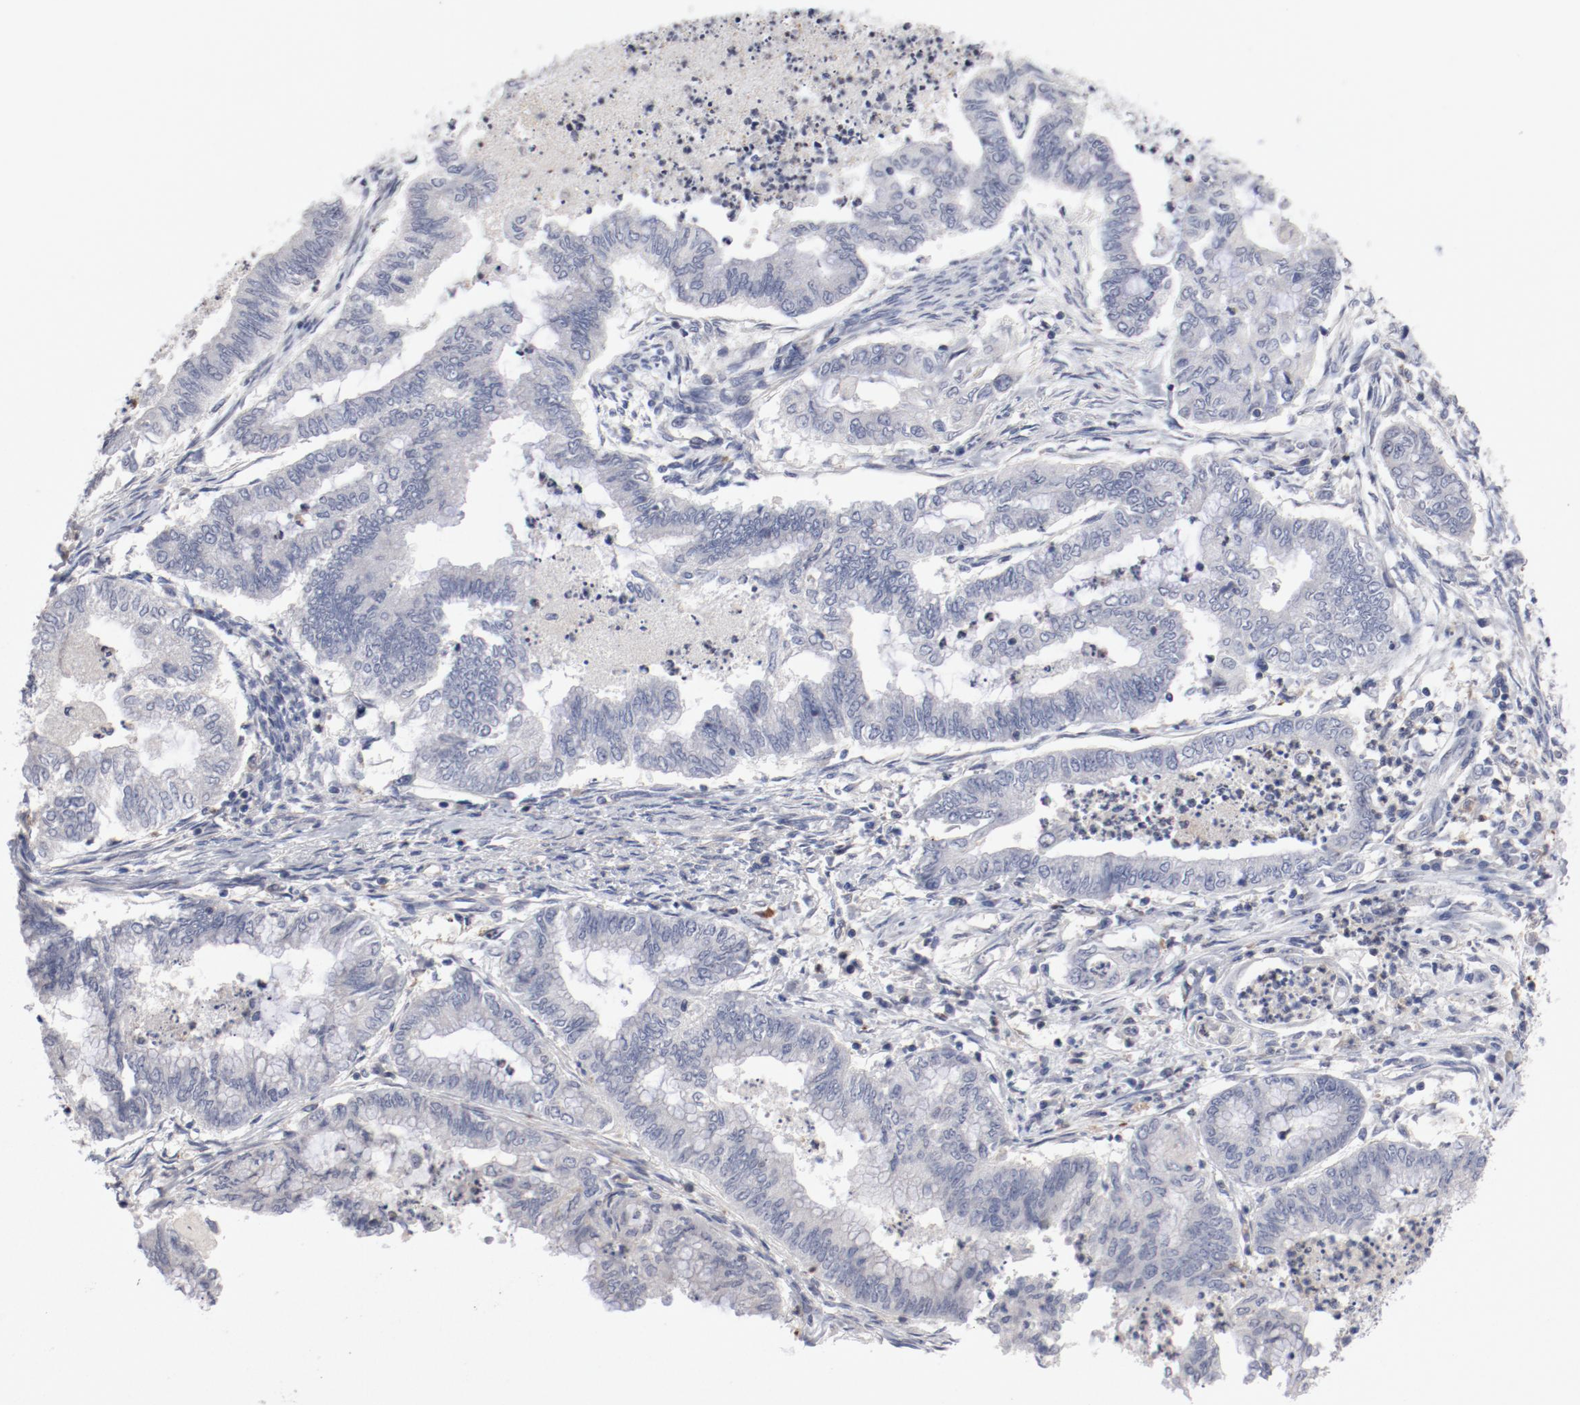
{"staining": {"intensity": "negative", "quantity": "none", "location": "none"}, "tissue": "endometrial cancer", "cell_type": "Tumor cells", "image_type": "cancer", "snomed": [{"axis": "morphology", "description": "Adenocarcinoma, NOS"}, {"axis": "topography", "description": "Endometrium"}], "caption": "Tumor cells are negative for brown protein staining in endometrial adenocarcinoma.", "gene": "CBL", "patient": {"sex": "female", "age": 79}}